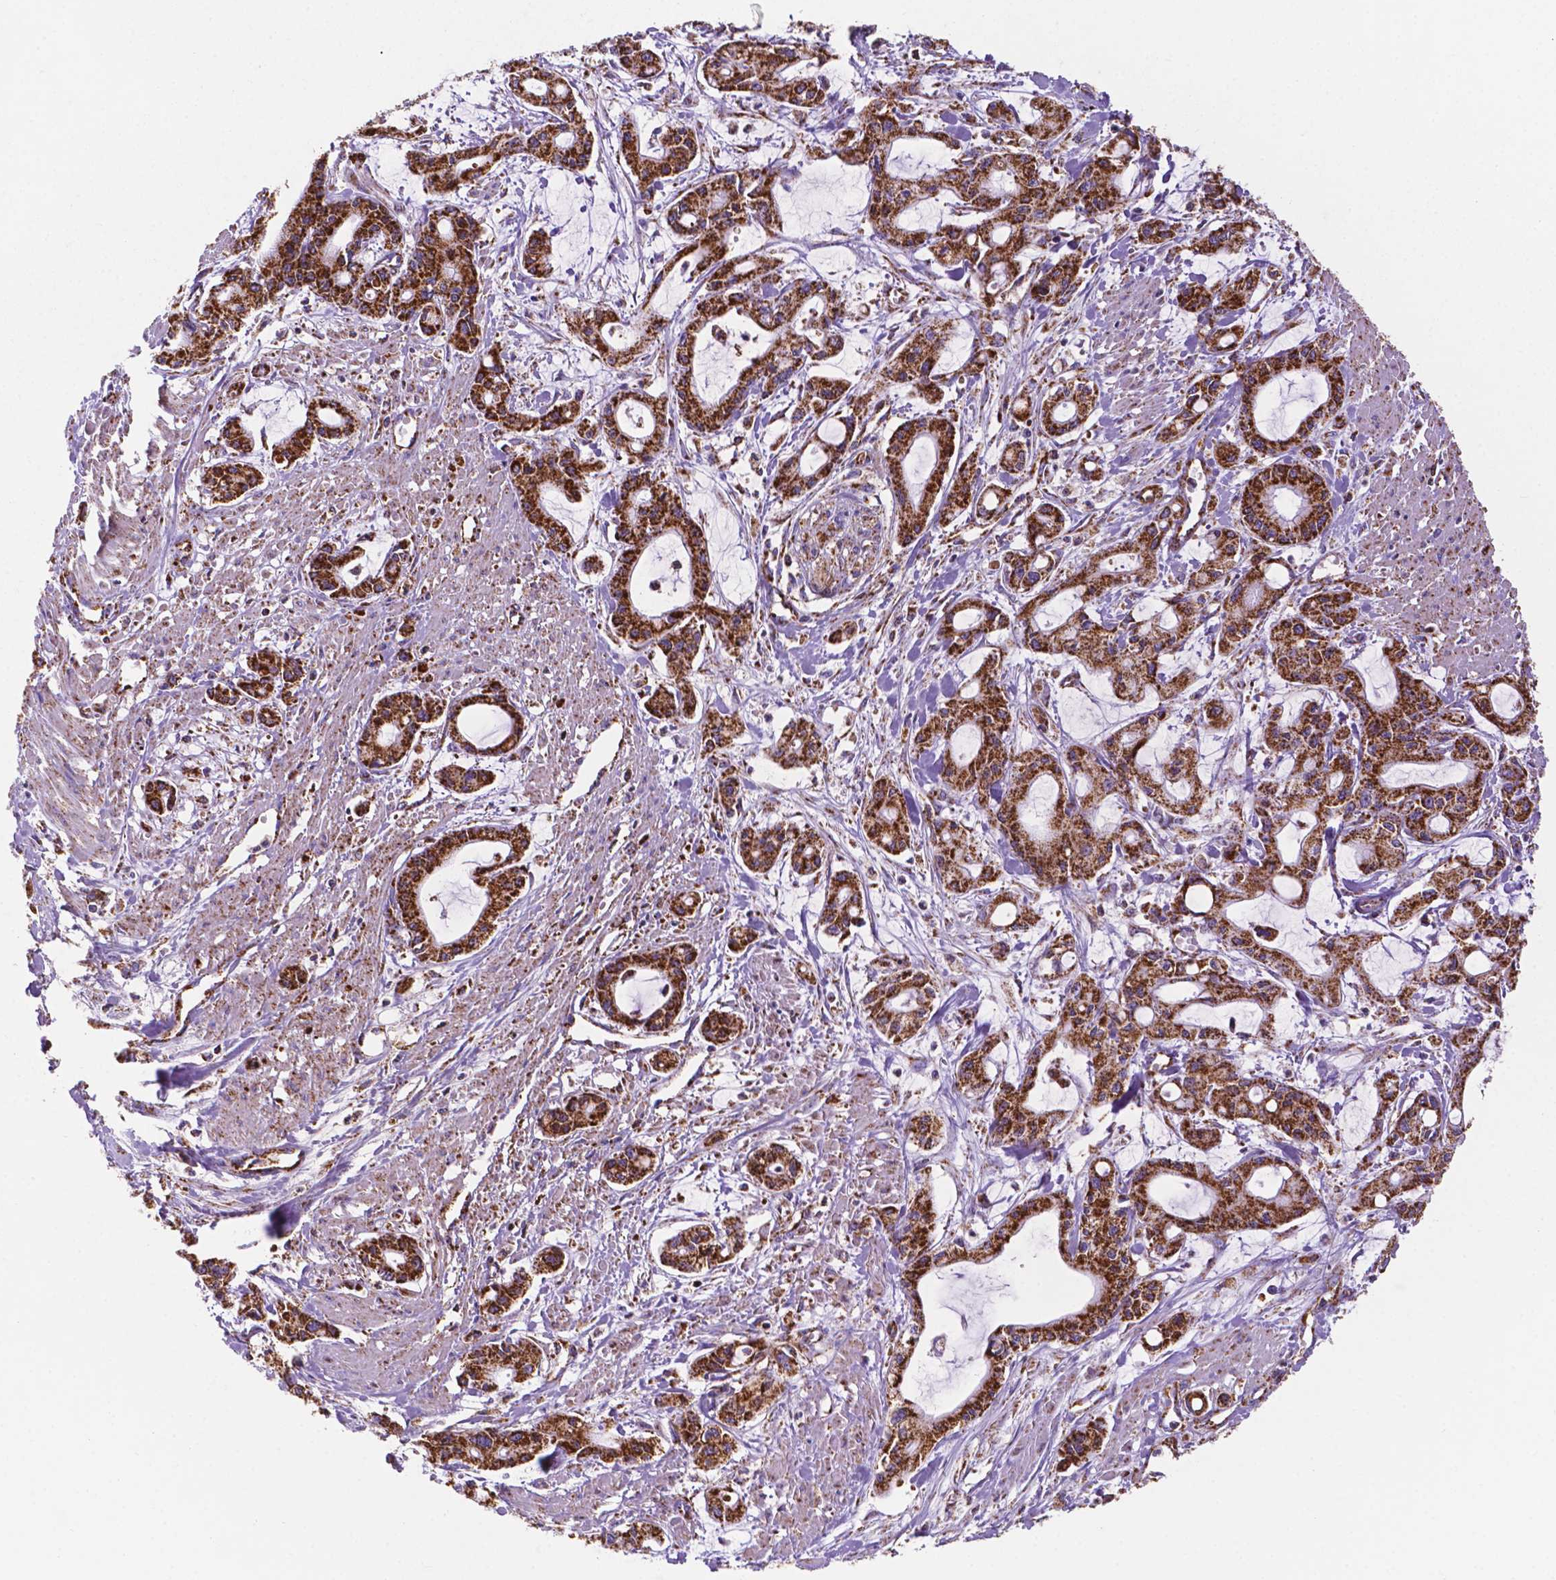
{"staining": {"intensity": "strong", "quantity": ">75%", "location": "cytoplasmic/membranous"}, "tissue": "pancreatic cancer", "cell_type": "Tumor cells", "image_type": "cancer", "snomed": [{"axis": "morphology", "description": "Adenocarcinoma, NOS"}, {"axis": "topography", "description": "Pancreas"}], "caption": "Immunohistochemistry (IHC) micrograph of neoplastic tissue: human pancreatic cancer (adenocarcinoma) stained using immunohistochemistry reveals high levels of strong protein expression localized specifically in the cytoplasmic/membranous of tumor cells, appearing as a cytoplasmic/membranous brown color.", "gene": "HSPD1", "patient": {"sex": "male", "age": 48}}